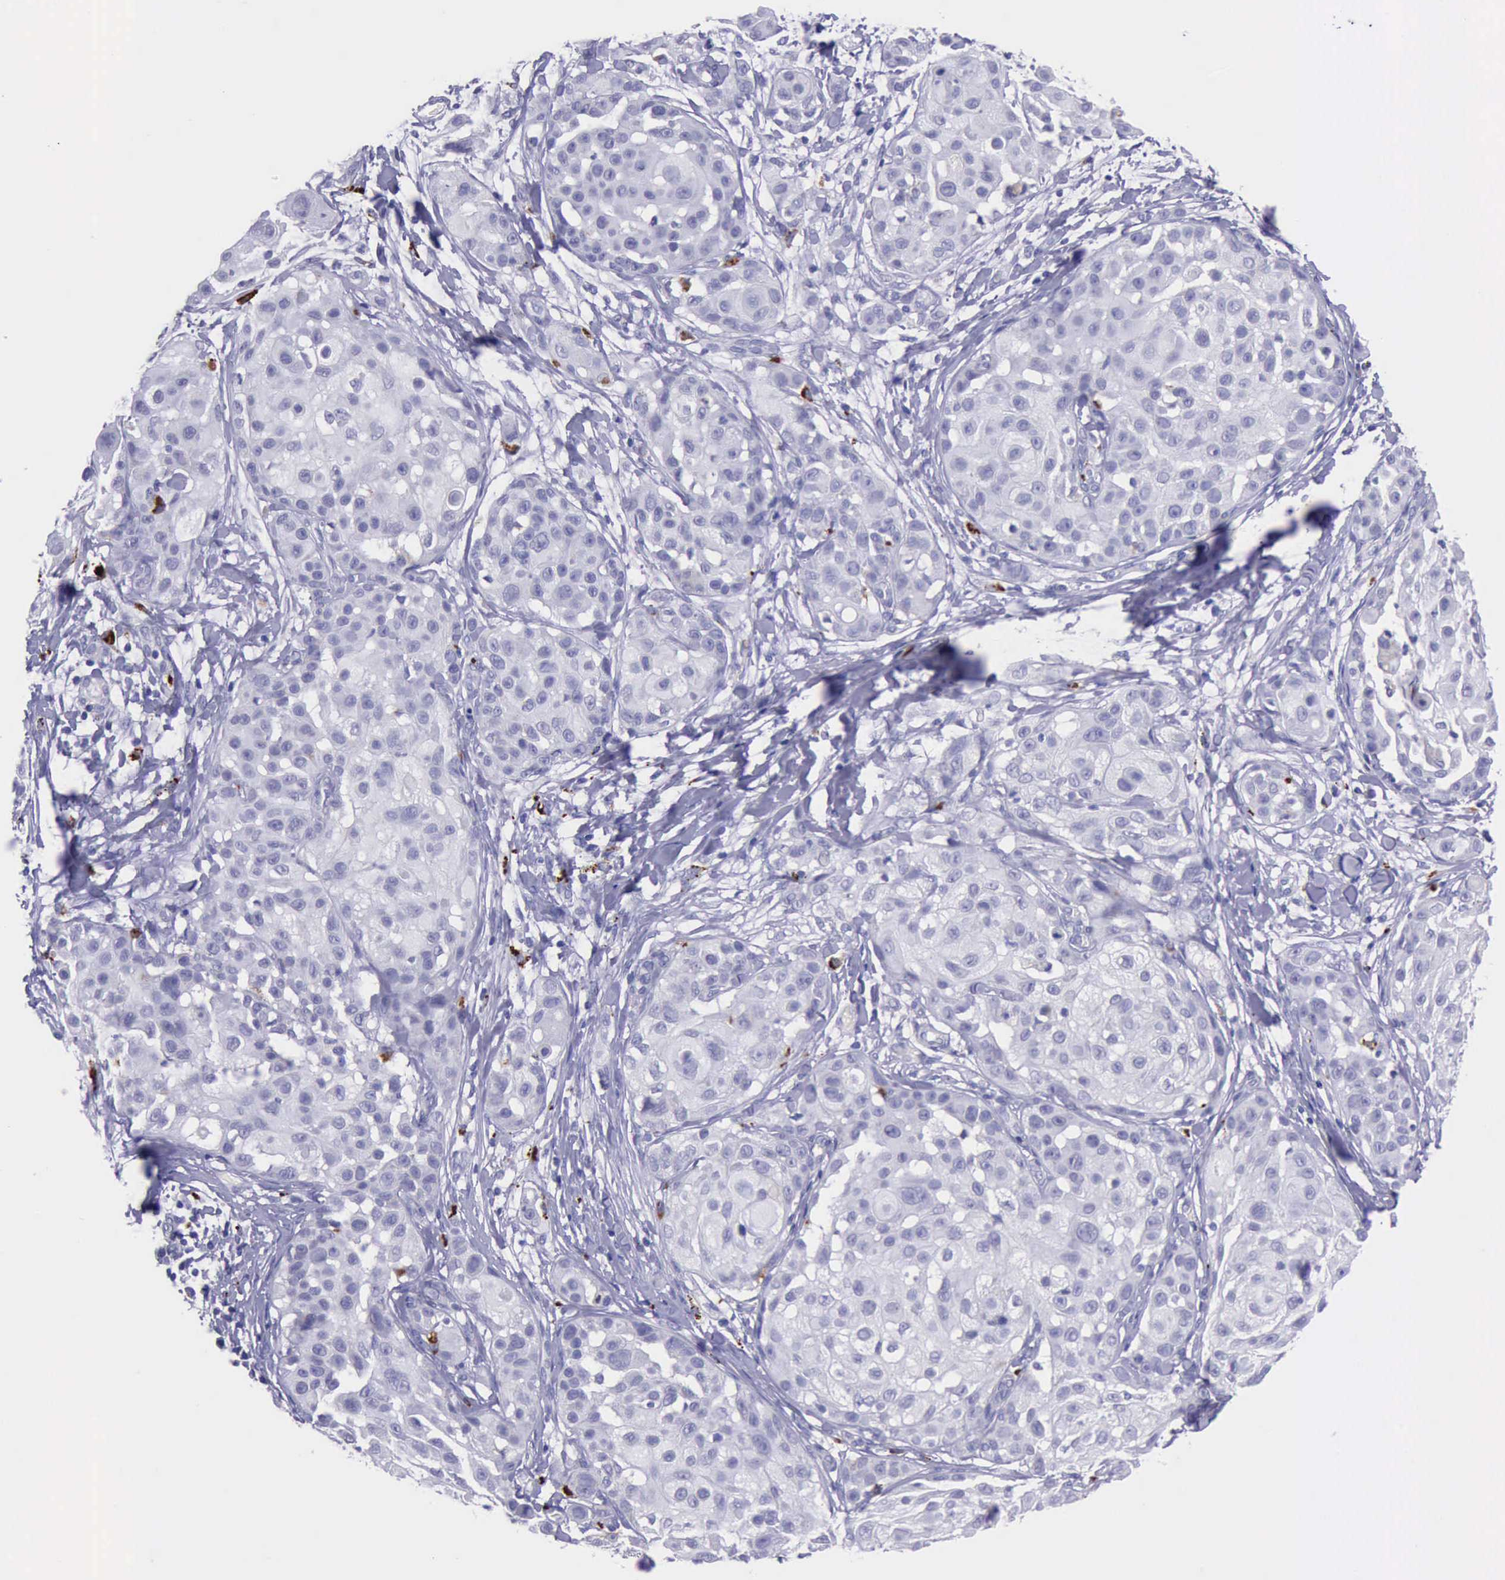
{"staining": {"intensity": "negative", "quantity": "none", "location": "none"}, "tissue": "skin cancer", "cell_type": "Tumor cells", "image_type": "cancer", "snomed": [{"axis": "morphology", "description": "Squamous cell carcinoma, NOS"}, {"axis": "topography", "description": "Skin"}], "caption": "Human skin cancer (squamous cell carcinoma) stained for a protein using IHC shows no expression in tumor cells.", "gene": "GLA", "patient": {"sex": "female", "age": 57}}